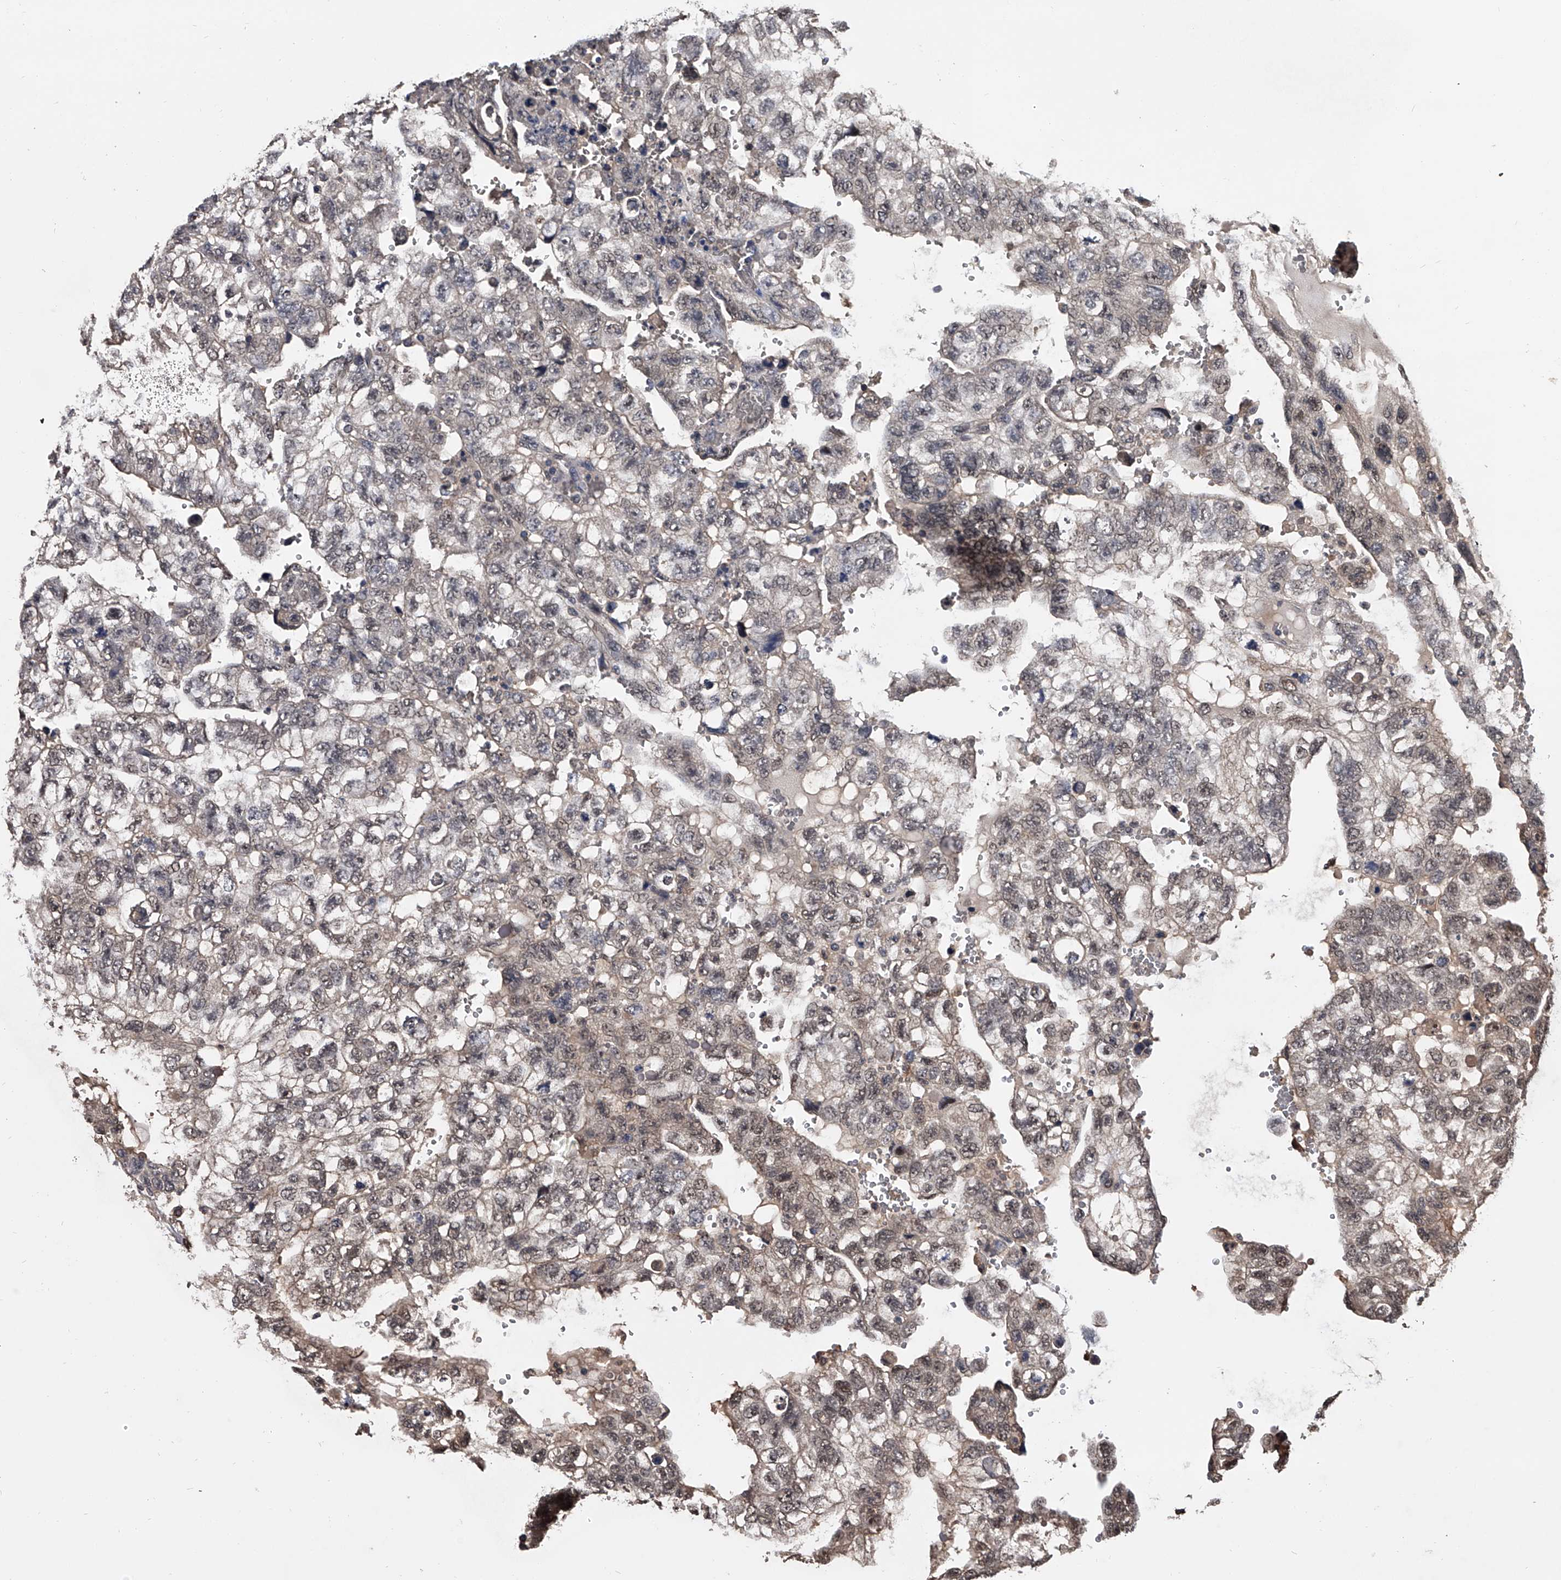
{"staining": {"intensity": "weak", "quantity": "<25%", "location": "nuclear"}, "tissue": "testis cancer", "cell_type": "Tumor cells", "image_type": "cancer", "snomed": [{"axis": "morphology", "description": "Carcinoma, Embryonal, NOS"}, {"axis": "topography", "description": "Testis"}], "caption": "Tumor cells are negative for brown protein staining in testis cancer (embryonal carcinoma).", "gene": "EFCAB7", "patient": {"sex": "male", "age": 36}}